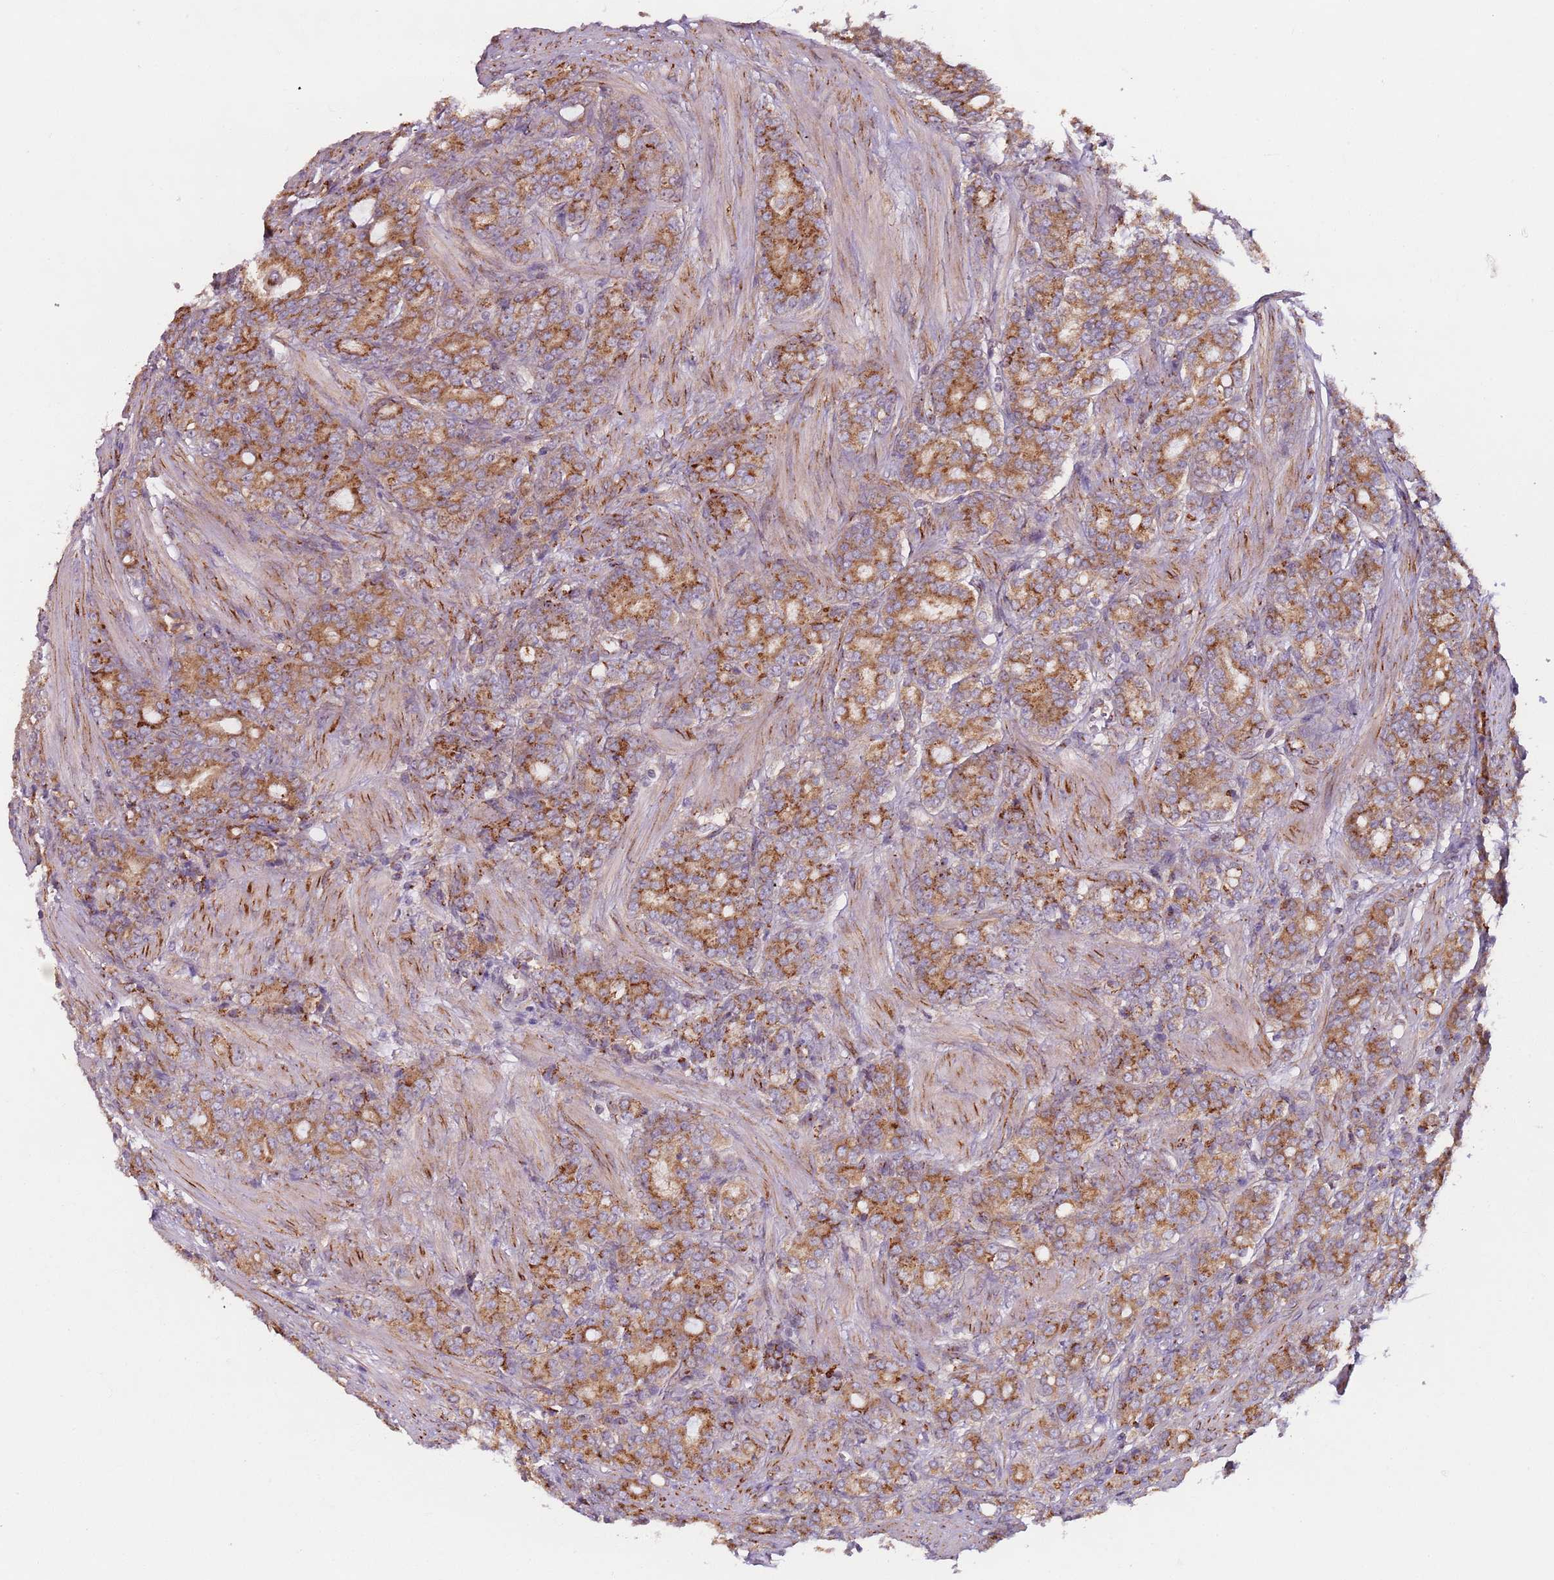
{"staining": {"intensity": "strong", "quantity": ">75%", "location": "cytoplasmic/membranous"}, "tissue": "prostate cancer", "cell_type": "Tumor cells", "image_type": "cancer", "snomed": [{"axis": "morphology", "description": "Adenocarcinoma, High grade"}, {"axis": "topography", "description": "Prostate"}], "caption": "Immunohistochemistry (IHC) (DAB) staining of prostate cancer reveals strong cytoplasmic/membranous protein positivity in approximately >75% of tumor cells. Using DAB (3,3'-diaminobenzidine) (brown) and hematoxylin (blue) stains, captured at high magnification using brightfield microscopy.", "gene": "AKTIP", "patient": {"sex": "male", "age": 62}}